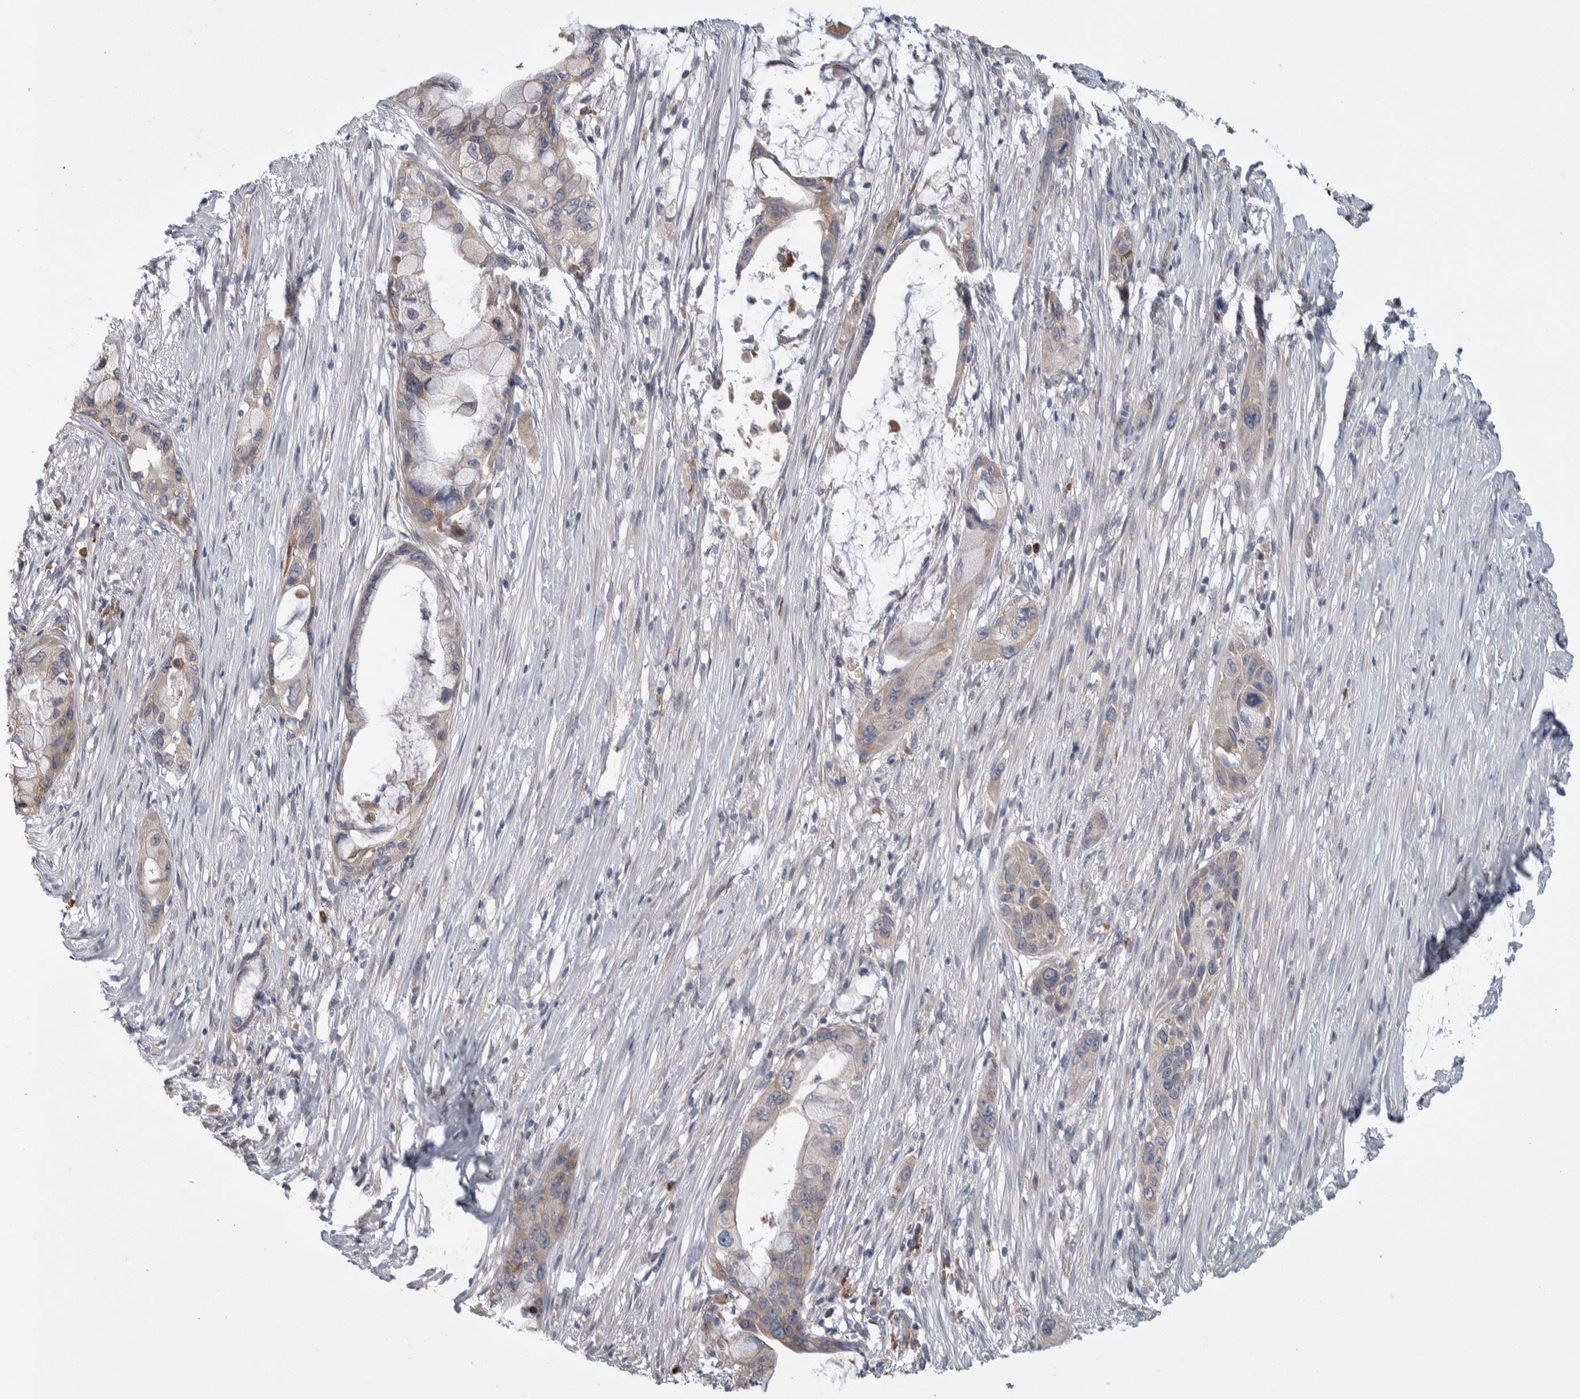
{"staining": {"intensity": "weak", "quantity": ">75%", "location": "cytoplasmic/membranous"}, "tissue": "pancreatic cancer", "cell_type": "Tumor cells", "image_type": "cancer", "snomed": [{"axis": "morphology", "description": "Adenocarcinoma, NOS"}, {"axis": "topography", "description": "Pancreas"}], "caption": "IHC micrograph of neoplastic tissue: pancreatic adenocarcinoma stained using immunohistochemistry demonstrates low levels of weak protein expression localized specifically in the cytoplasmic/membranous of tumor cells, appearing as a cytoplasmic/membranous brown color.", "gene": "IBTK", "patient": {"sex": "male", "age": 53}}